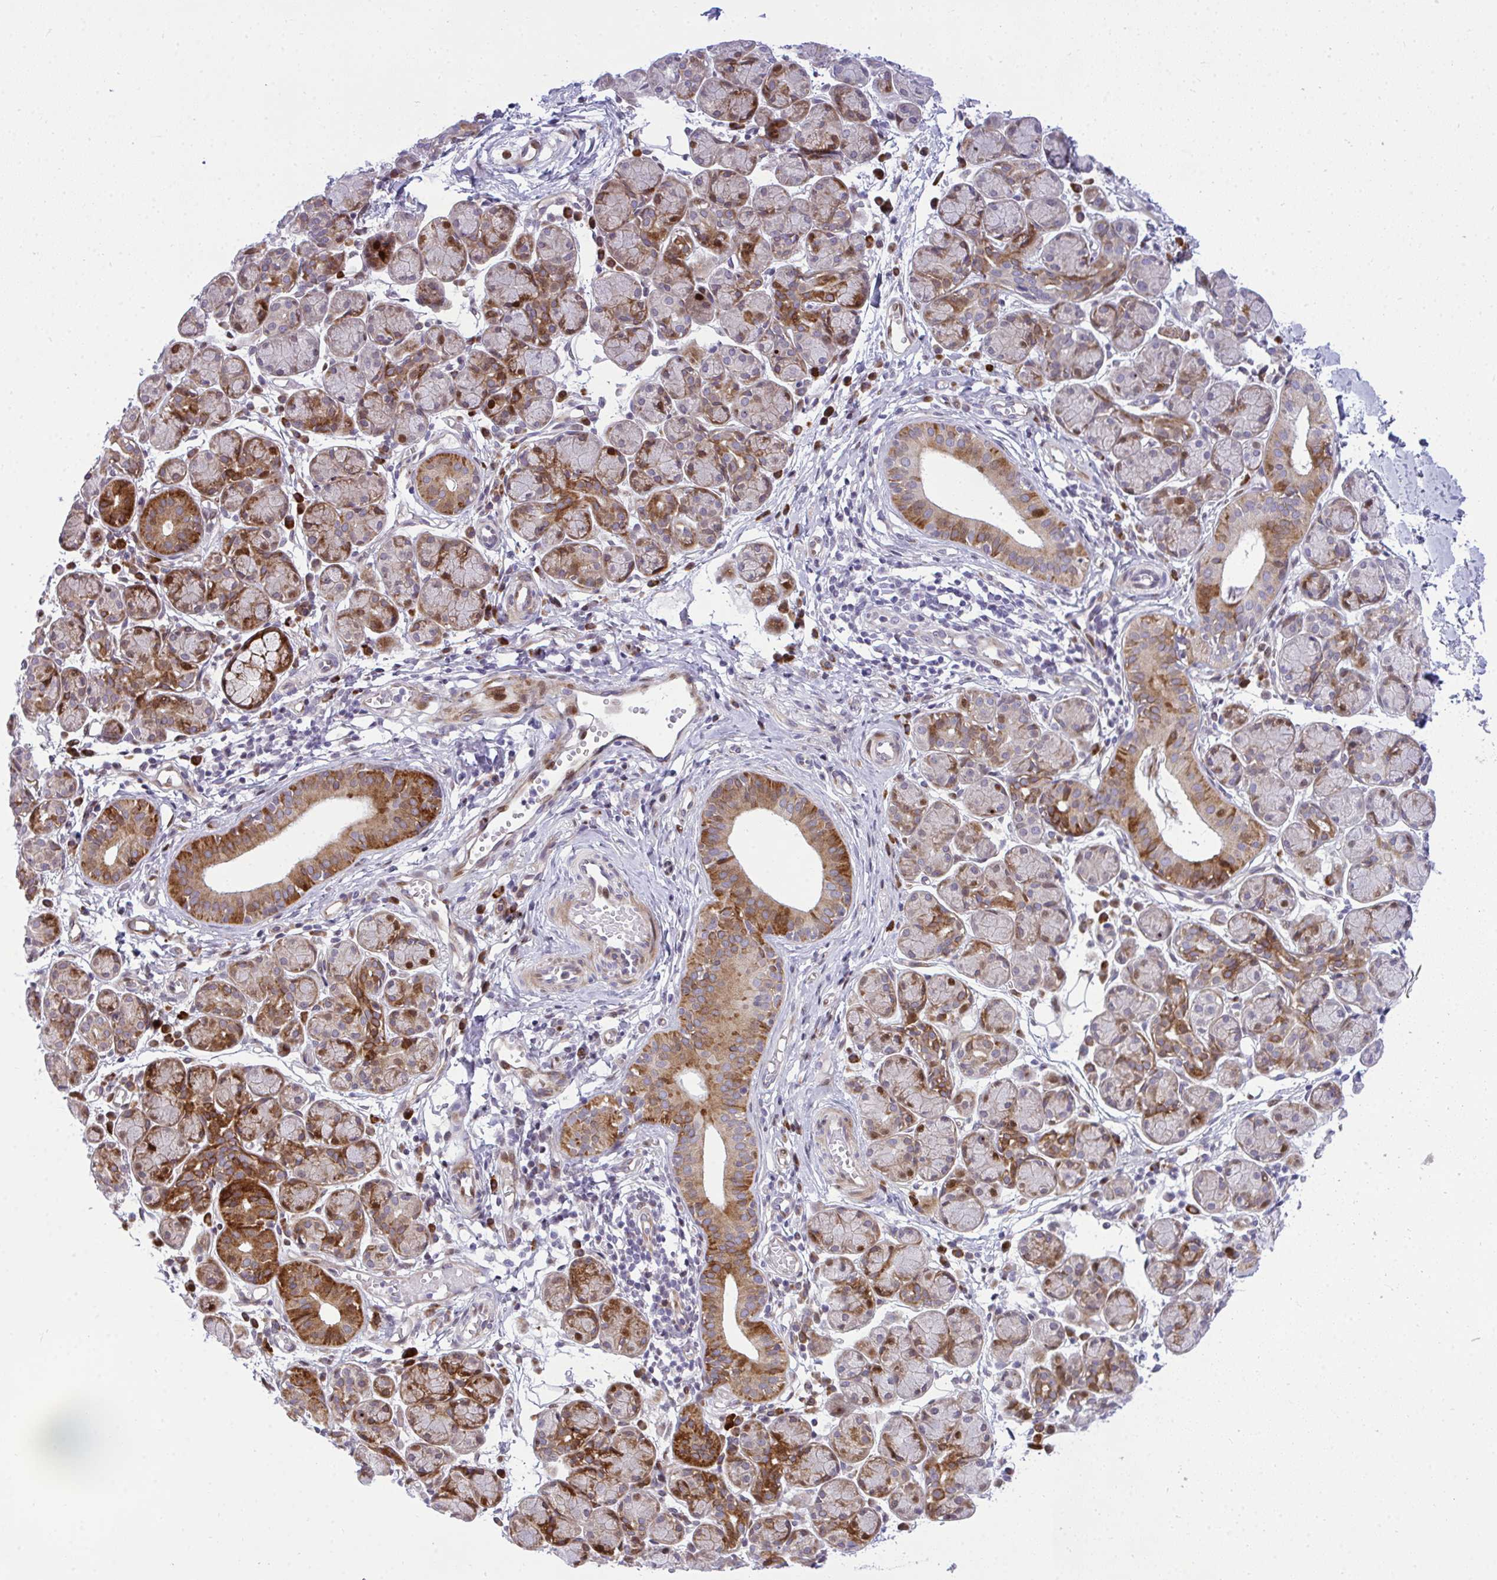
{"staining": {"intensity": "strong", "quantity": "25%-75%", "location": "cytoplasmic/membranous,nuclear"}, "tissue": "salivary gland", "cell_type": "Glandular cells", "image_type": "normal", "snomed": [{"axis": "morphology", "description": "Normal tissue, NOS"}, {"axis": "morphology", "description": "Inflammation, NOS"}, {"axis": "topography", "description": "Lymph node"}, {"axis": "topography", "description": "Salivary gland"}], "caption": "Salivary gland stained with immunohistochemistry (IHC) reveals strong cytoplasmic/membranous,nuclear expression in approximately 25%-75% of glandular cells.", "gene": "CASTOR2", "patient": {"sex": "male", "age": 3}}